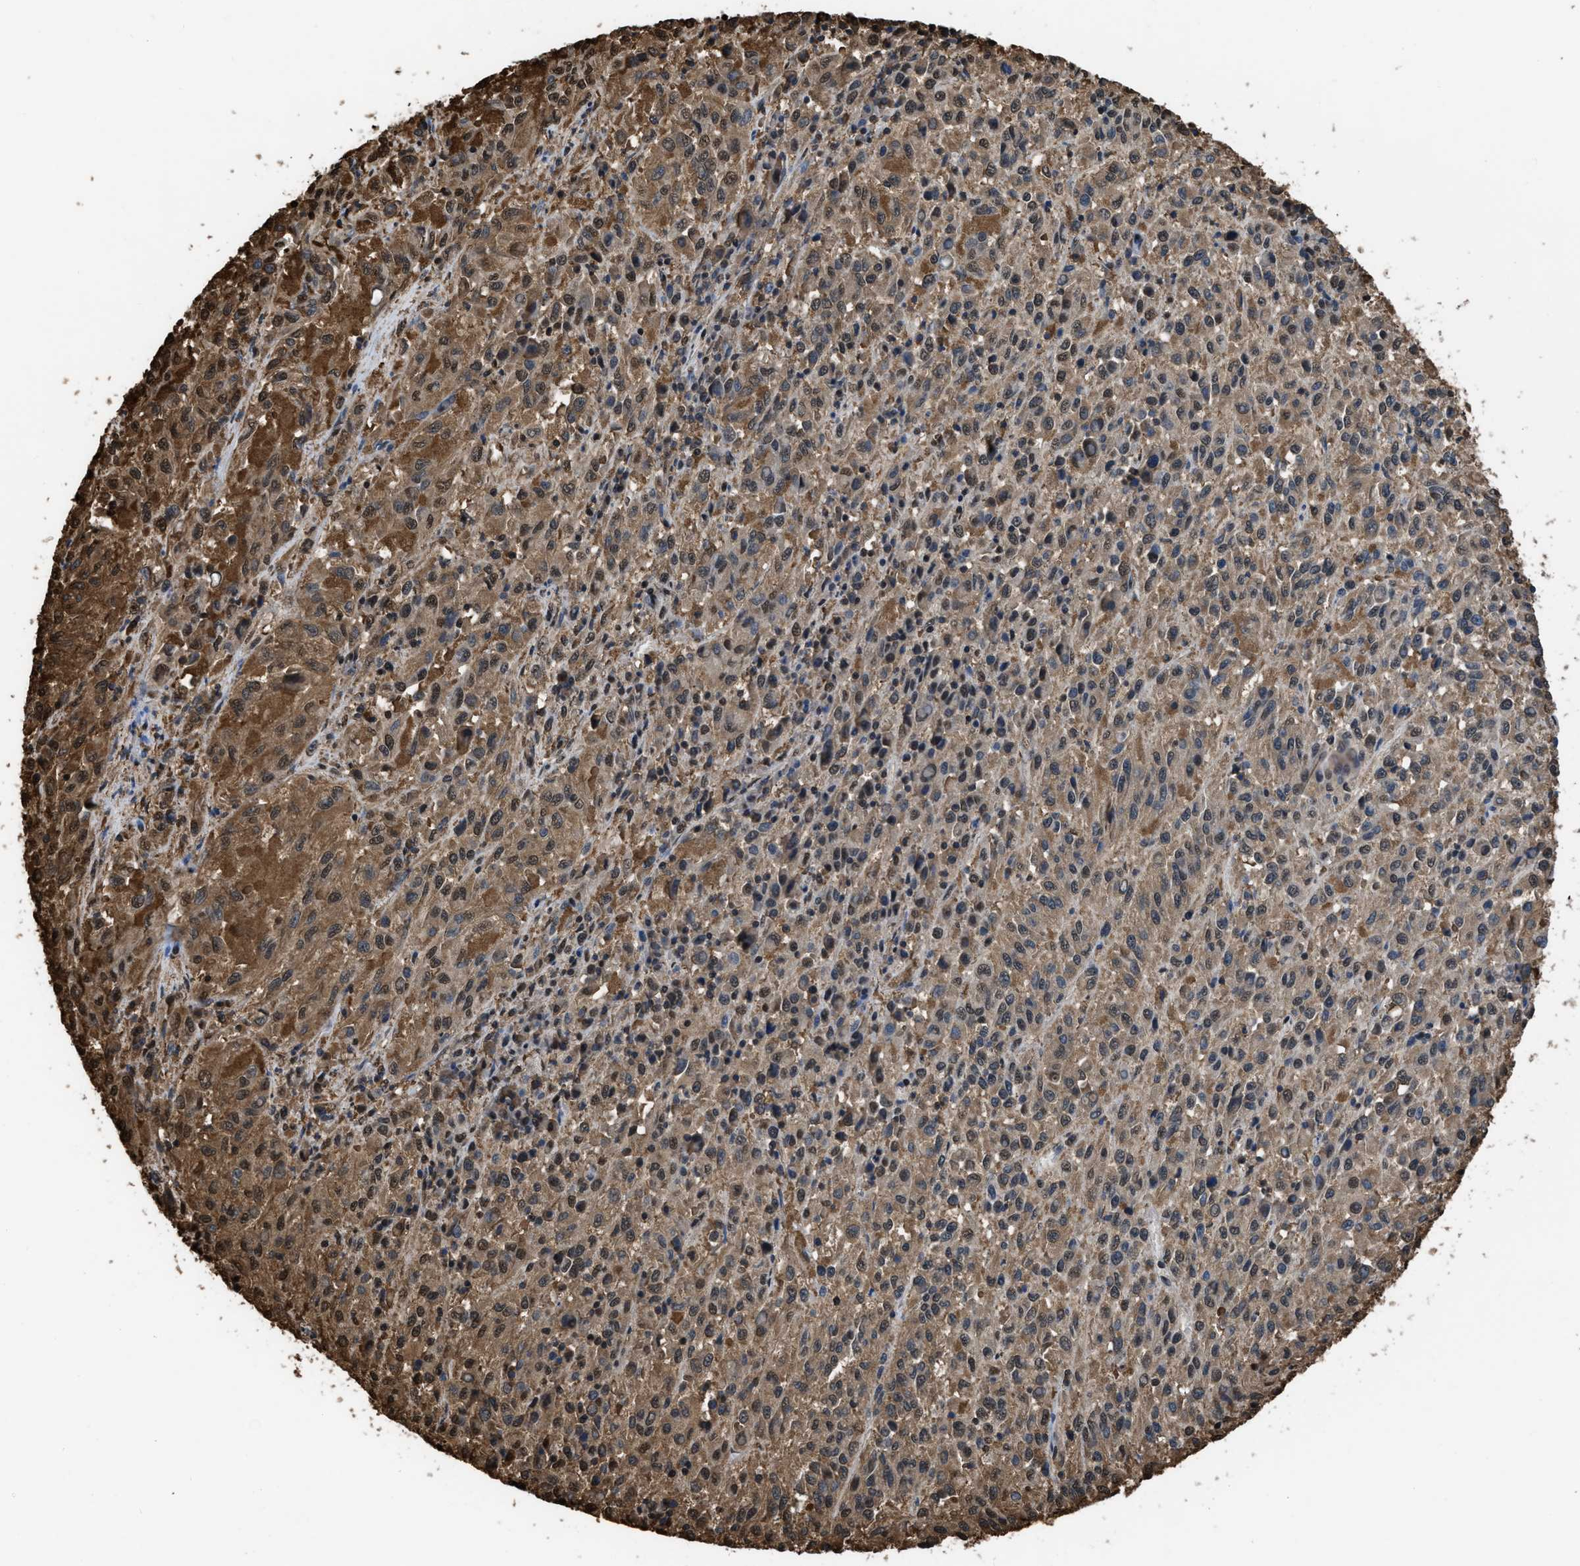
{"staining": {"intensity": "moderate", "quantity": "25%-75%", "location": "cytoplasmic/membranous"}, "tissue": "melanoma", "cell_type": "Tumor cells", "image_type": "cancer", "snomed": [{"axis": "morphology", "description": "Malignant melanoma, Metastatic site"}, {"axis": "topography", "description": "Lung"}], "caption": "Tumor cells exhibit medium levels of moderate cytoplasmic/membranous positivity in approximately 25%-75% of cells in human melanoma. The staining was performed using DAB (3,3'-diaminobenzidine), with brown indicating positive protein expression. Nuclei are stained blue with hematoxylin.", "gene": "FNTA", "patient": {"sex": "male", "age": 64}}